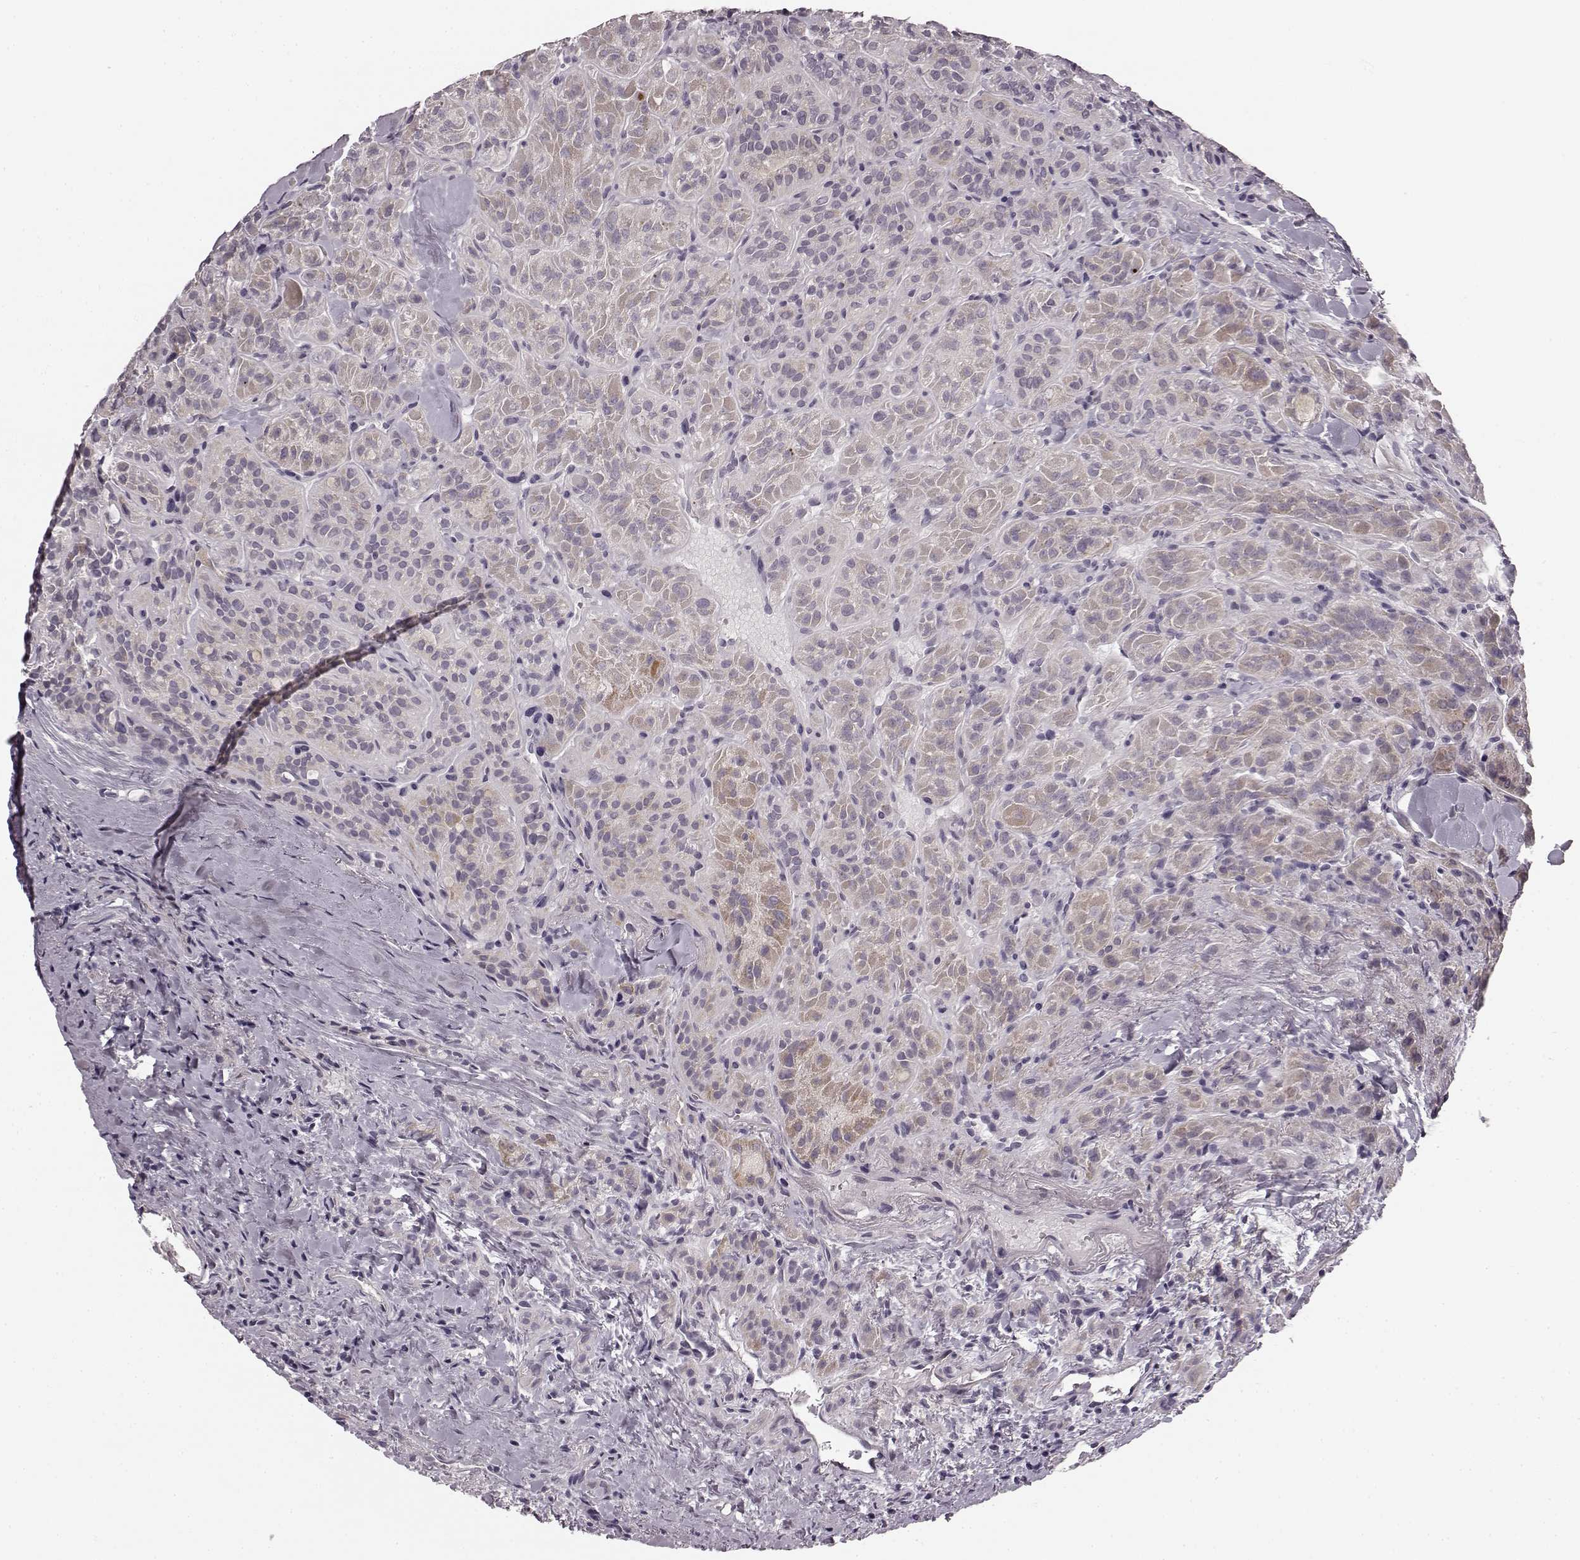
{"staining": {"intensity": "weak", "quantity": "<25%", "location": "cytoplasmic/membranous"}, "tissue": "thyroid cancer", "cell_type": "Tumor cells", "image_type": "cancer", "snomed": [{"axis": "morphology", "description": "Papillary adenocarcinoma, NOS"}, {"axis": "topography", "description": "Thyroid gland"}], "caption": "Immunohistochemistry photomicrograph of human thyroid cancer stained for a protein (brown), which demonstrates no expression in tumor cells.", "gene": "FAM234B", "patient": {"sex": "female", "age": 45}}